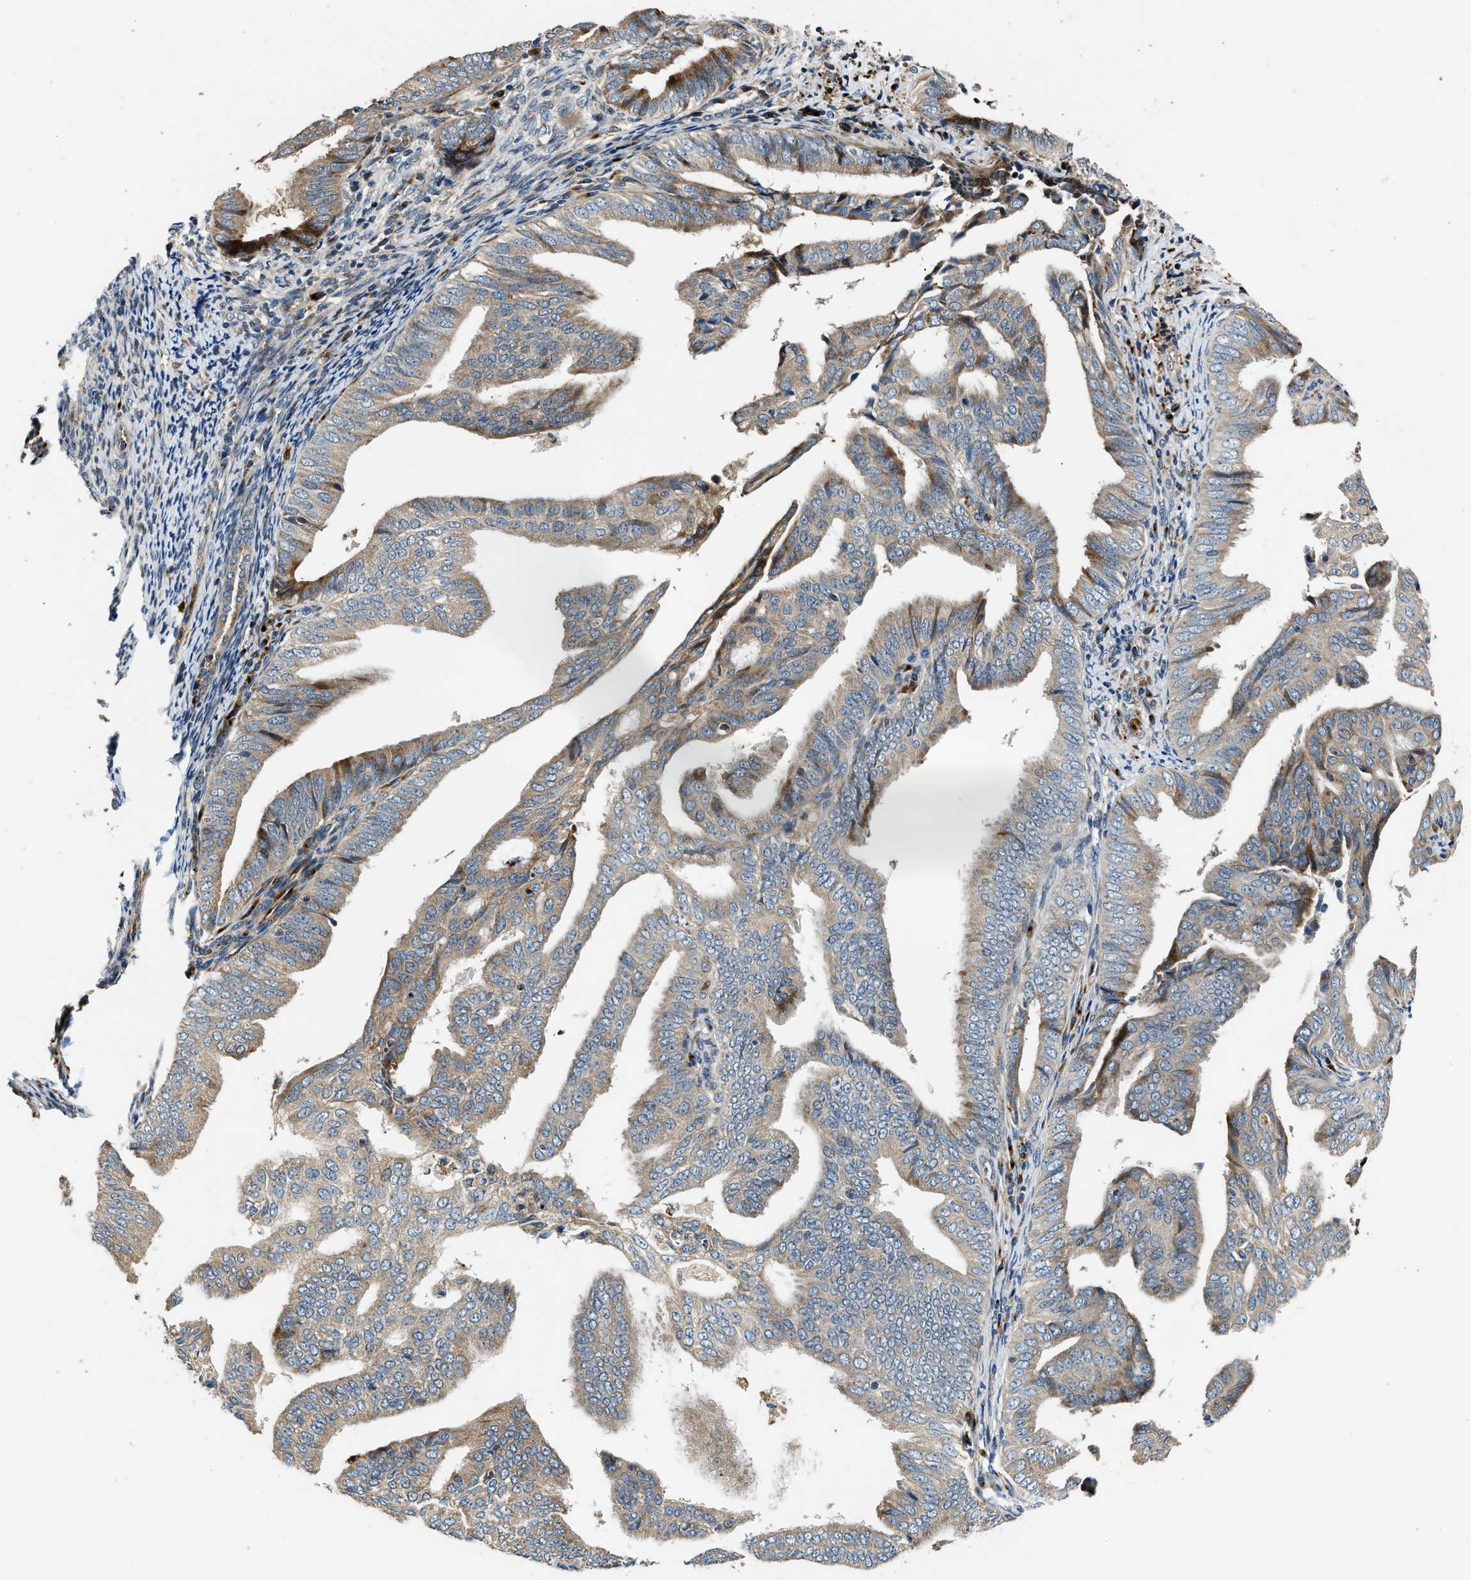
{"staining": {"intensity": "weak", "quantity": ">75%", "location": "cytoplasmic/membranous"}, "tissue": "endometrial cancer", "cell_type": "Tumor cells", "image_type": "cancer", "snomed": [{"axis": "morphology", "description": "Adenocarcinoma, NOS"}, {"axis": "topography", "description": "Endometrium"}], "caption": "Human endometrial cancer (adenocarcinoma) stained for a protein (brown) displays weak cytoplasmic/membranous positive expression in approximately >75% of tumor cells.", "gene": "FUT8", "patient": {"sex": "female", "age": 58}}